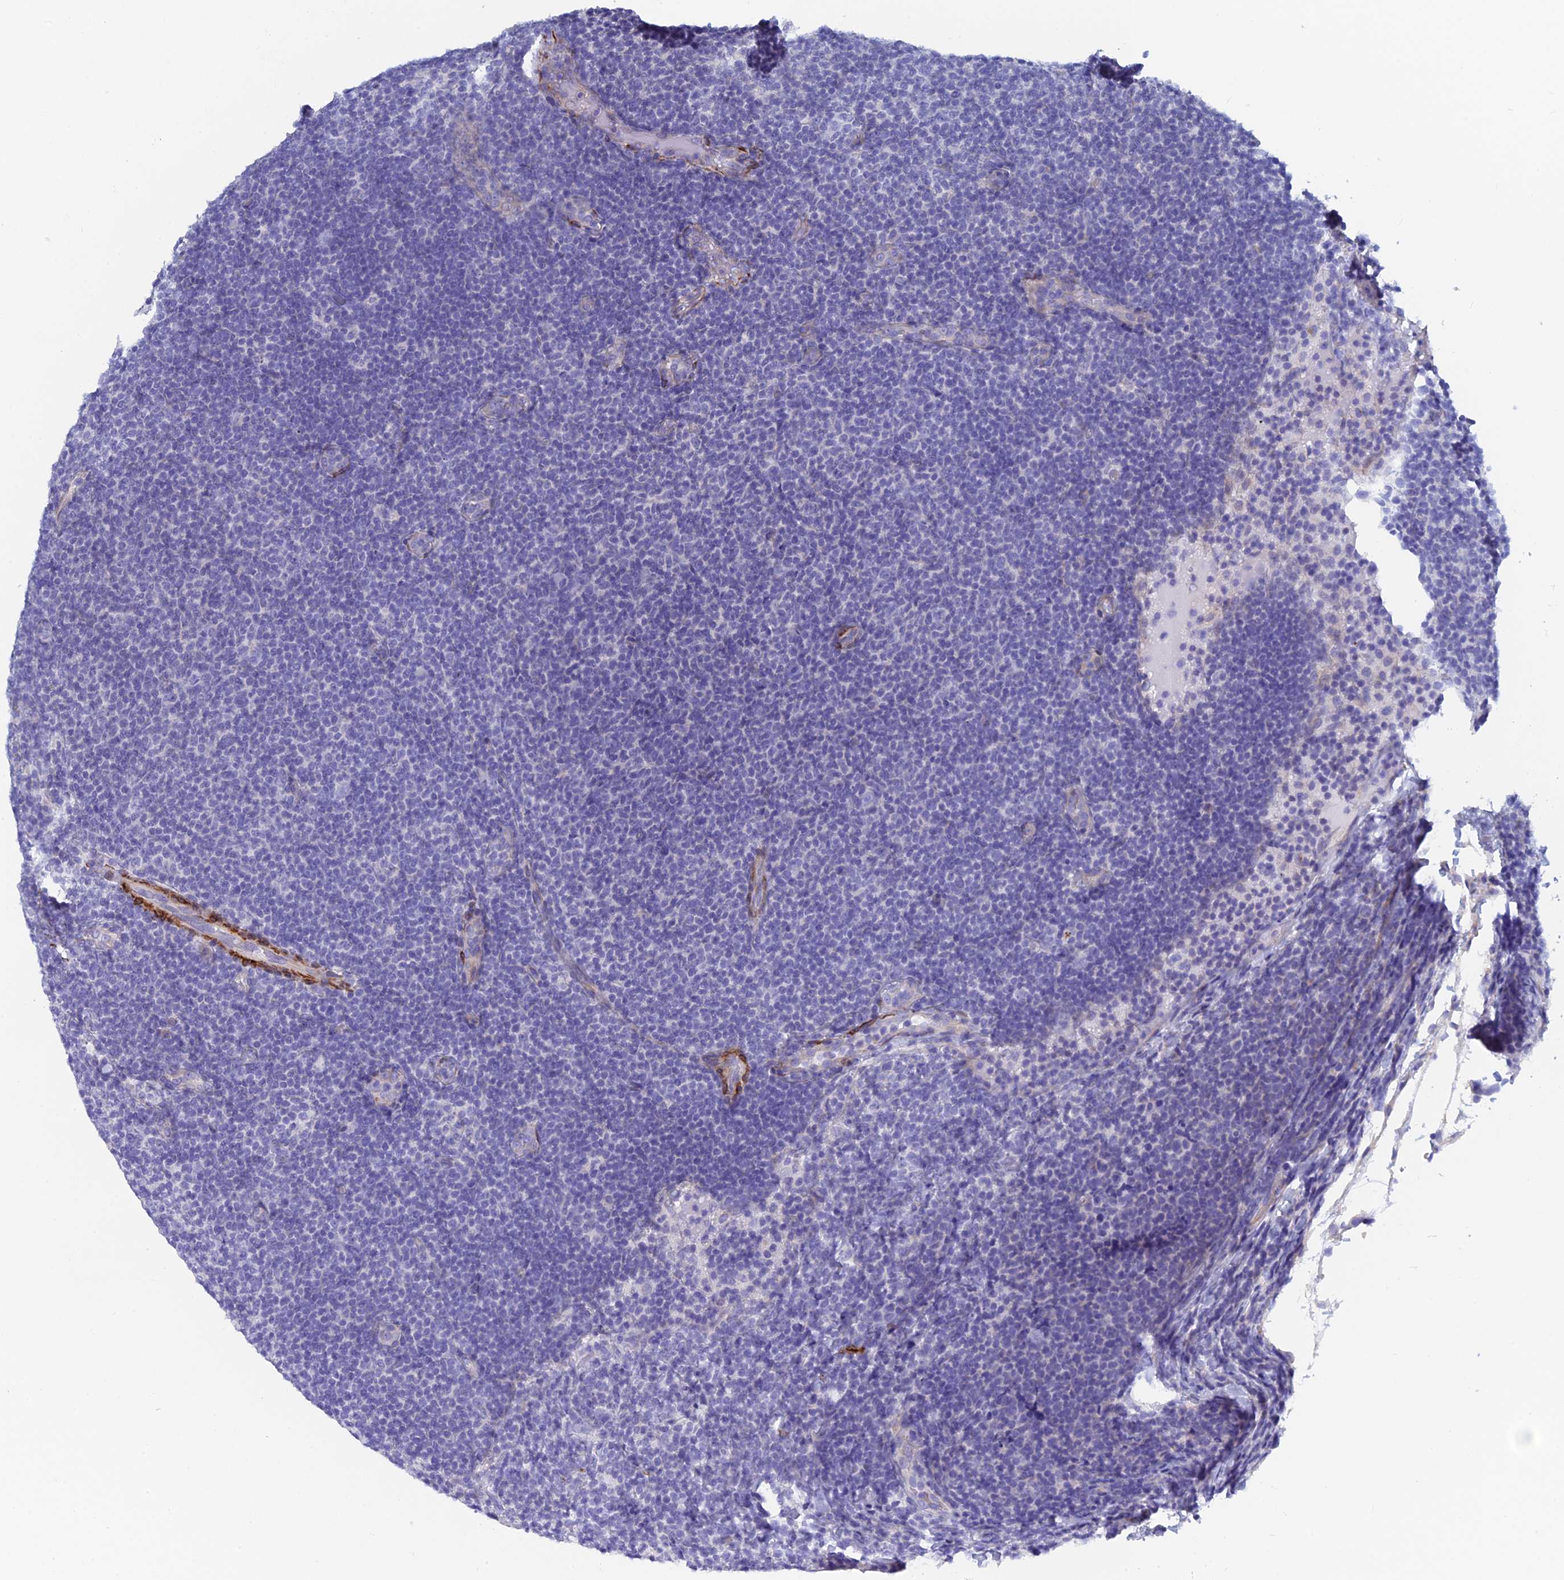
{"staining": {"intensity": "negative", "quantity": "none", "location": "none"}, "tissue": "lymphoma", "cell_type": "Tumor cells", "image_type": "cancer", "snomed": [{"axis": "morphology", "description": "Malignant lymphoma, non-Hodgkin's type, Low grade"}, {"axis": "topography", "description": "Lymph node"}], "caption": "DAB (3,3'-diaminobenzidine) immunohistochemical staining of malignant lymphoma, non-Hodgkin's type (low-grade) shows no significant staining in tumor cells. (DAB (3,3'-diaminobenzidine) immunohistochemistry visualized using brightfield microscopy, high magnification).", "gene": "PCDHA8", "patient": {"sex": "male", "age": 66}}